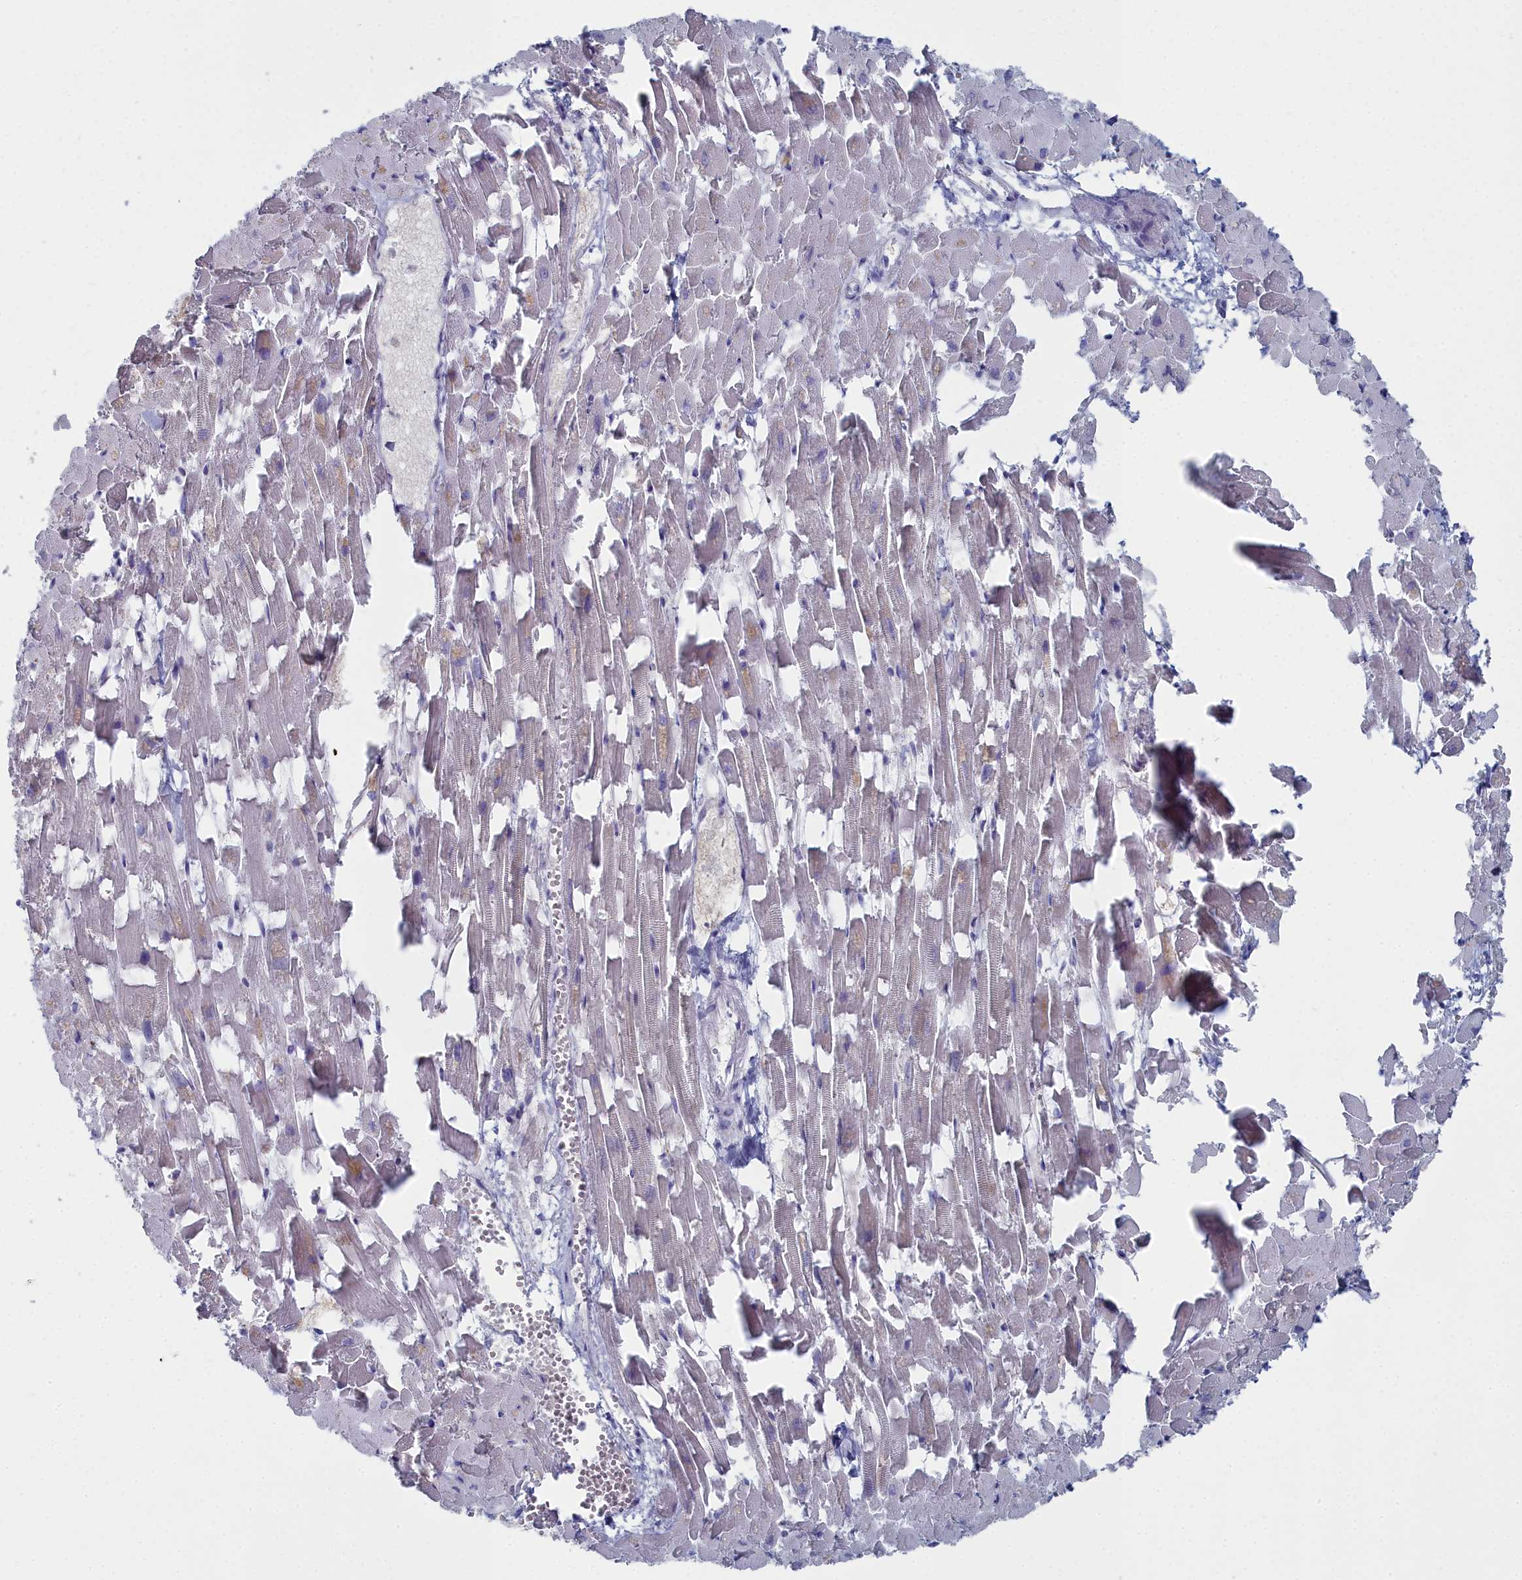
{"staining": {"intensity": "negative", "quantity": "none", "location": "none"}, "tissue": "heart muscle", "cell_type": "Cardiomyocytes", "image_type": "normal", "snomed": [{"axis": "morphology", "description": "Normal tissue, NOS"}, {"axis": "topography", "description": "Heart"}], "caption": "A photomicrograph of human heart muscle is negative for staining in cardiomyocytes. Nuclei are stained in blue.", "gene": "CCDC149", "patient": {"sex": "female", "age": 64}}